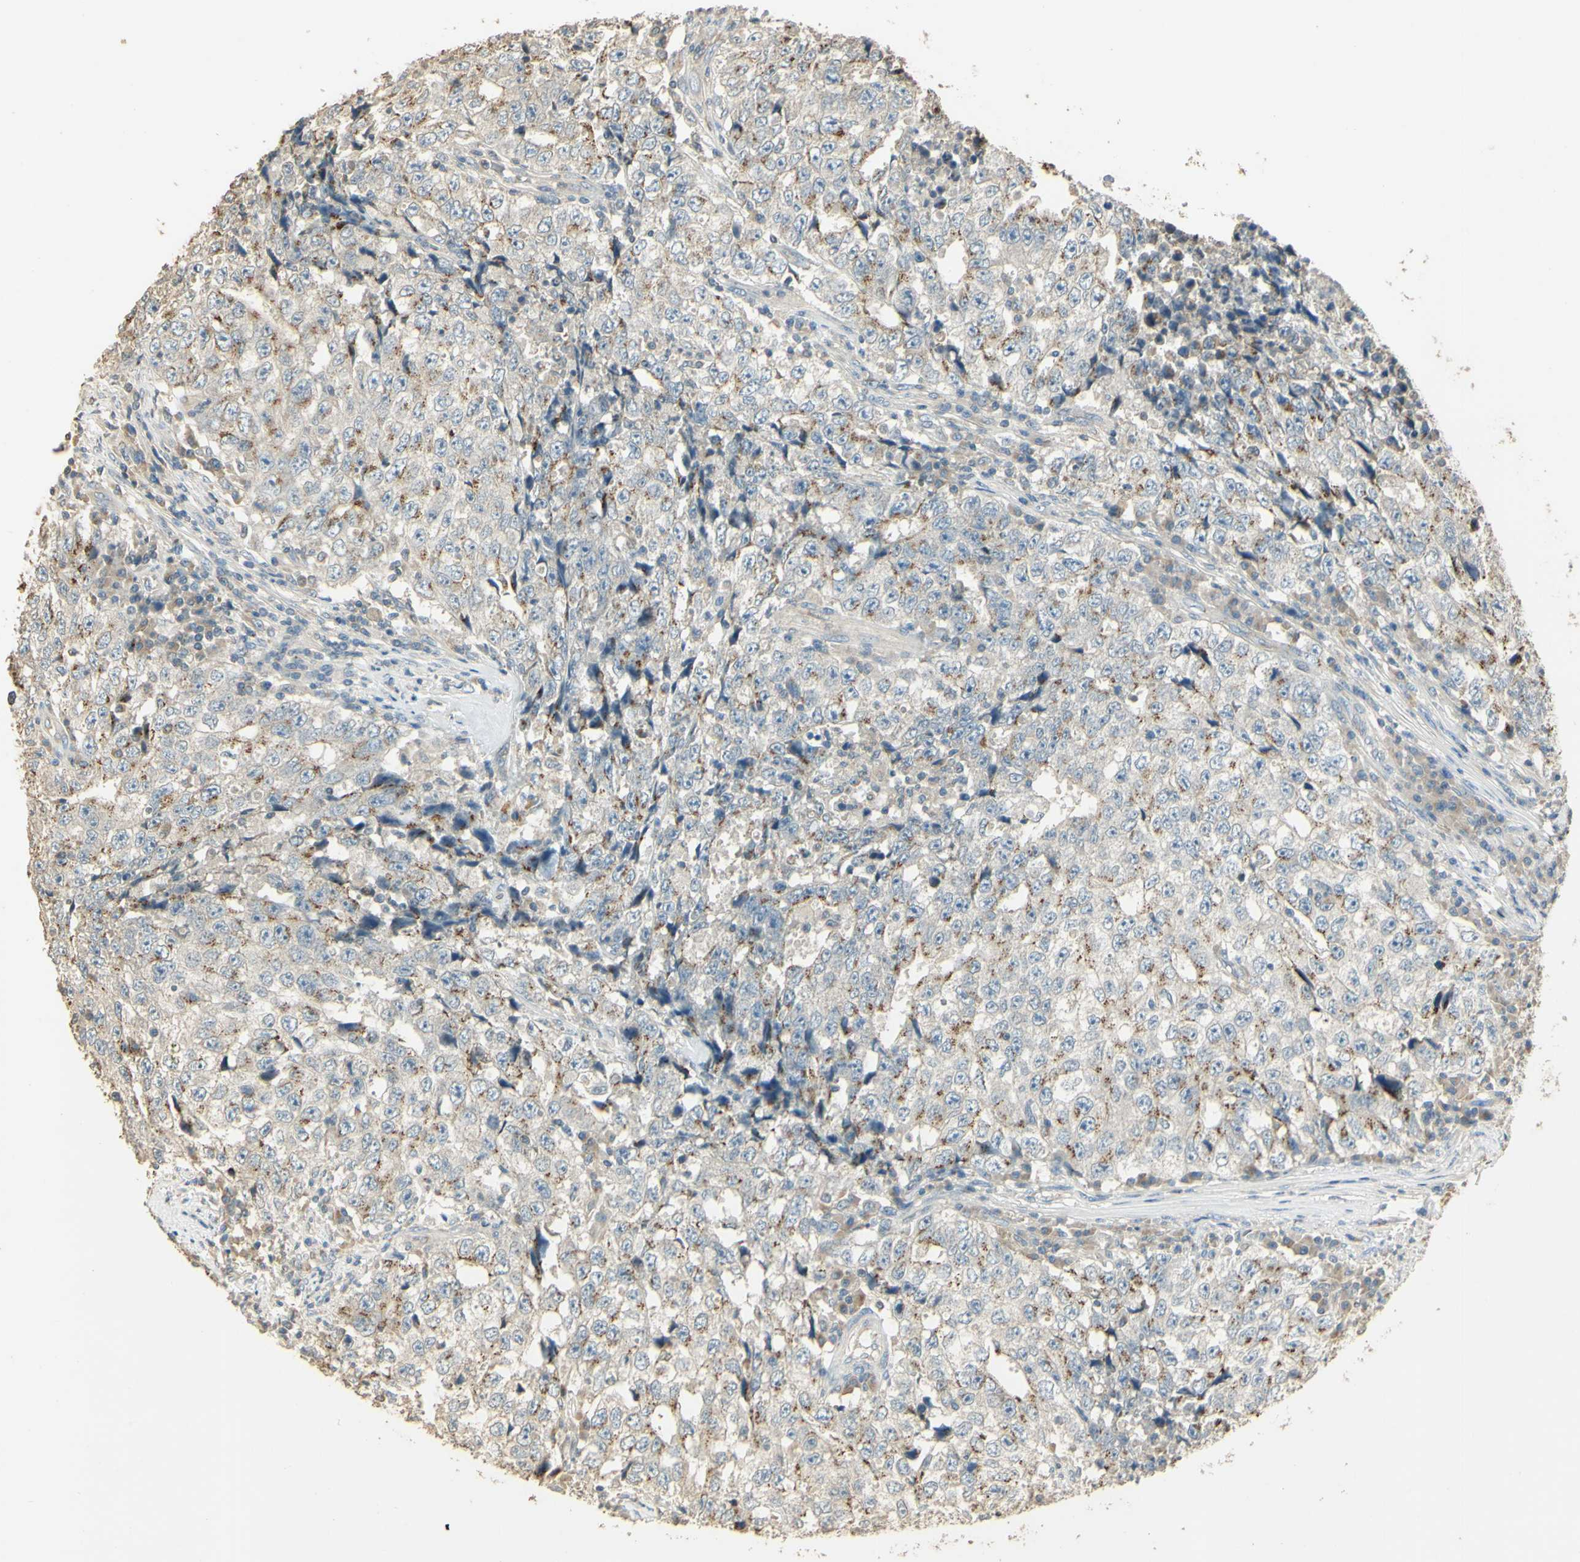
{"staining": {"intensity": "weak", "quantity": "25%-75%", "location": "cytoplasmic/membranous"}, "tissue": "testis cancer", "cell_type": "Tumor cells", "image_type": "cancer", "snomed": [{"axis": "morphology", "description": "Necrosis, NOS"}, {"axis": "morphology", "description": "Carcinoma, Embryonal, NOS"}, {"axis": "topography", "description": "Testis"}], "caption": "IHC micrograph of testis cancer stained for a protein (brown), which displays low levels of weak cytoplasmic/membranous expression in about 25%-75% of tumor cells.", "gene": "UXS1", "patient": {"sex": "male", "age": 19}}